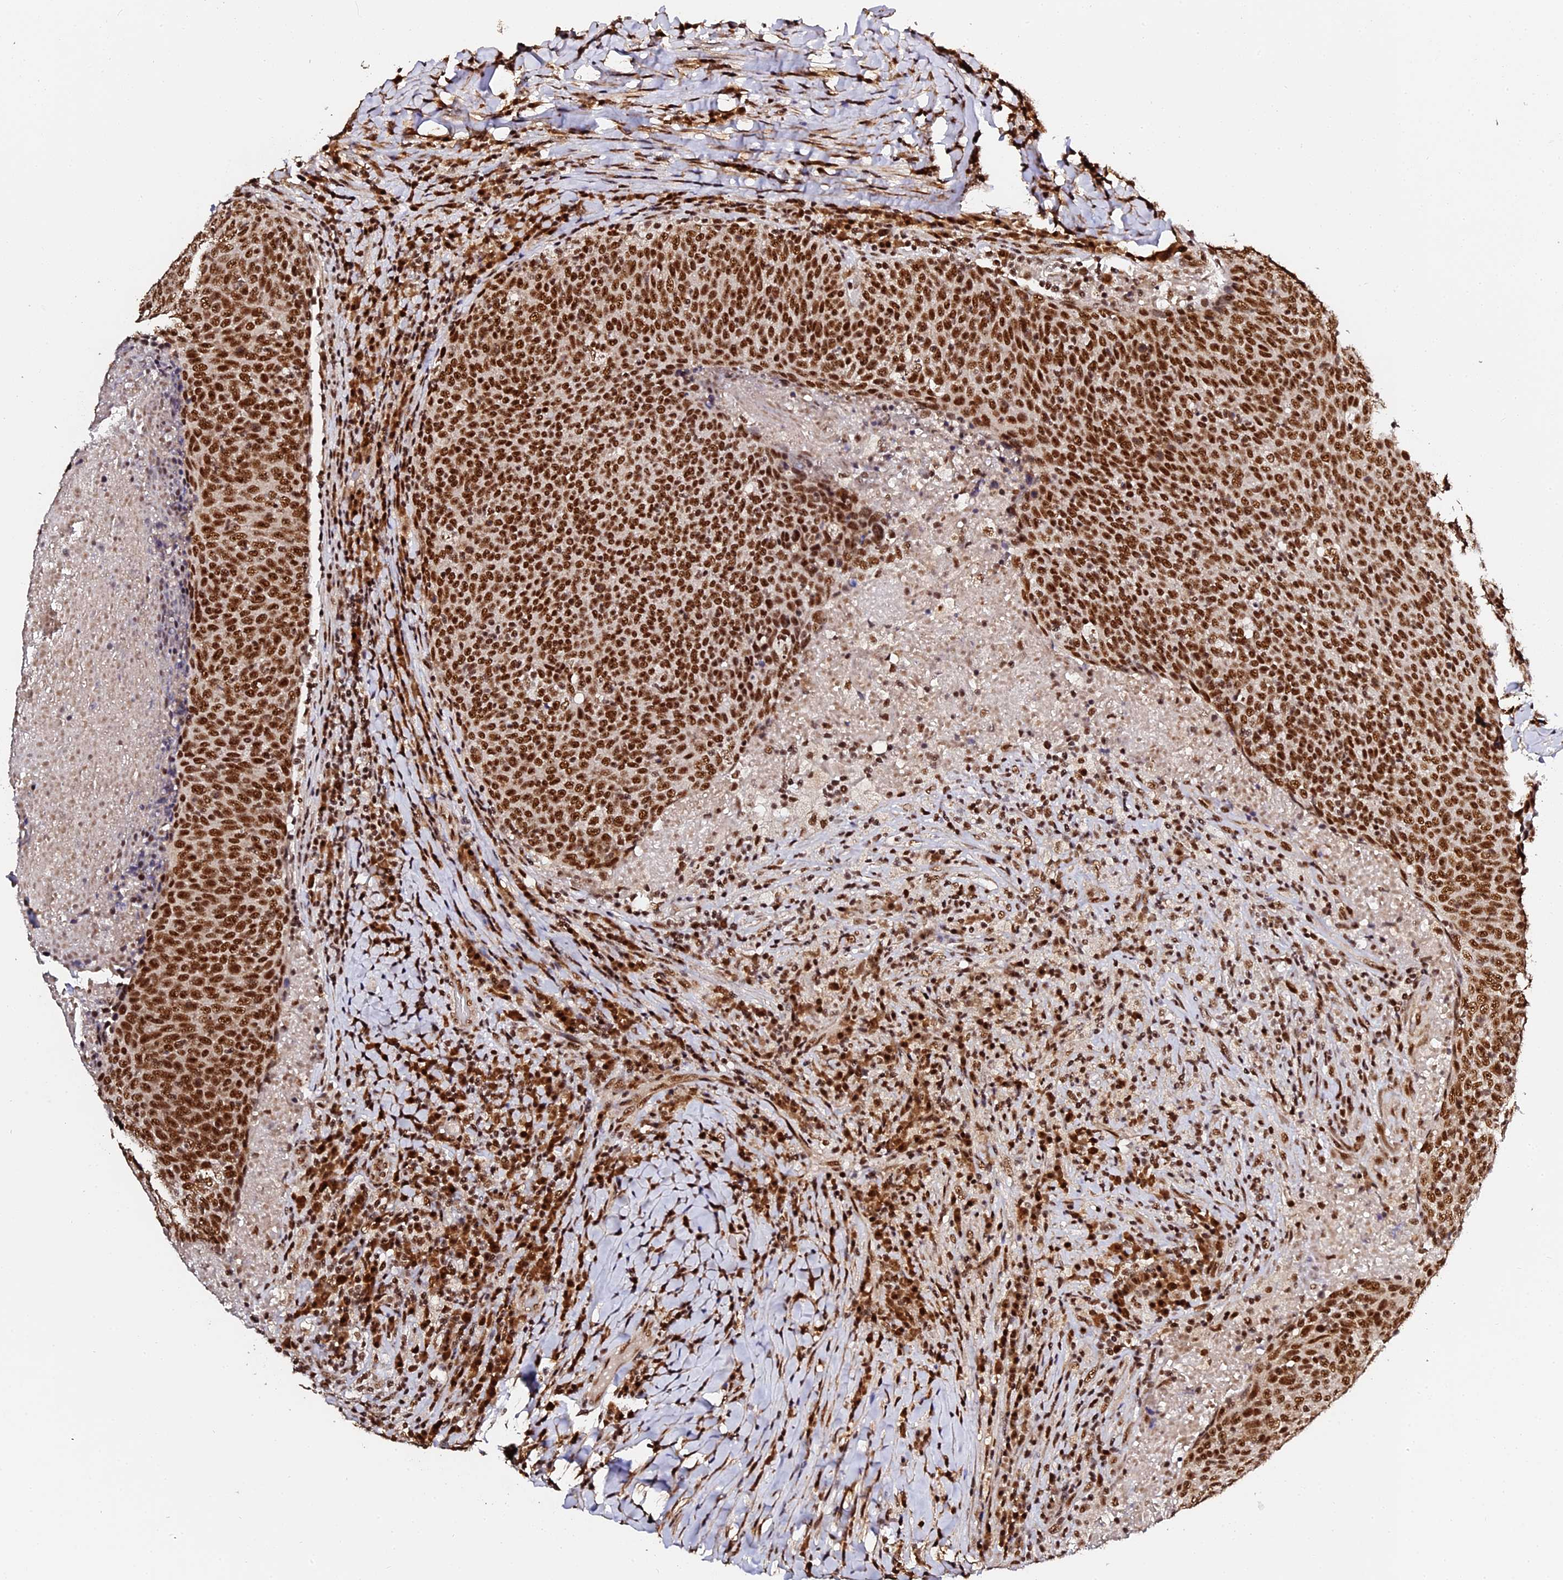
{"staining": {"intensity": "strong", "quantity": ">75%", "location": "nuclear"}, "tissue": "head and neck cancer", "cell_type": "Tumor cells", "image_type": "cancer", "snomed": [{"axis": "morphology", "description": "Squamous cell carcinoma, NOS"}, {"axis": "morphology", "description": "Squamous cell carcinoma, metastatic, NOS"}, {"axis": "topography", "description": "Lymph node"}, {"axis": "topography", "description": "Head-Neck"}], "caption": "Strong nuclear staining is identified in approximately >75% of tumor cells in head and neck squamous cell carcinoma. The protein is stained brown, and the nuclei are stained in blue (DAB IHC with brightfield microscopy, high magnification).", "gene": "MCRS1", "patient": {"sex": "male", "age": 62}}